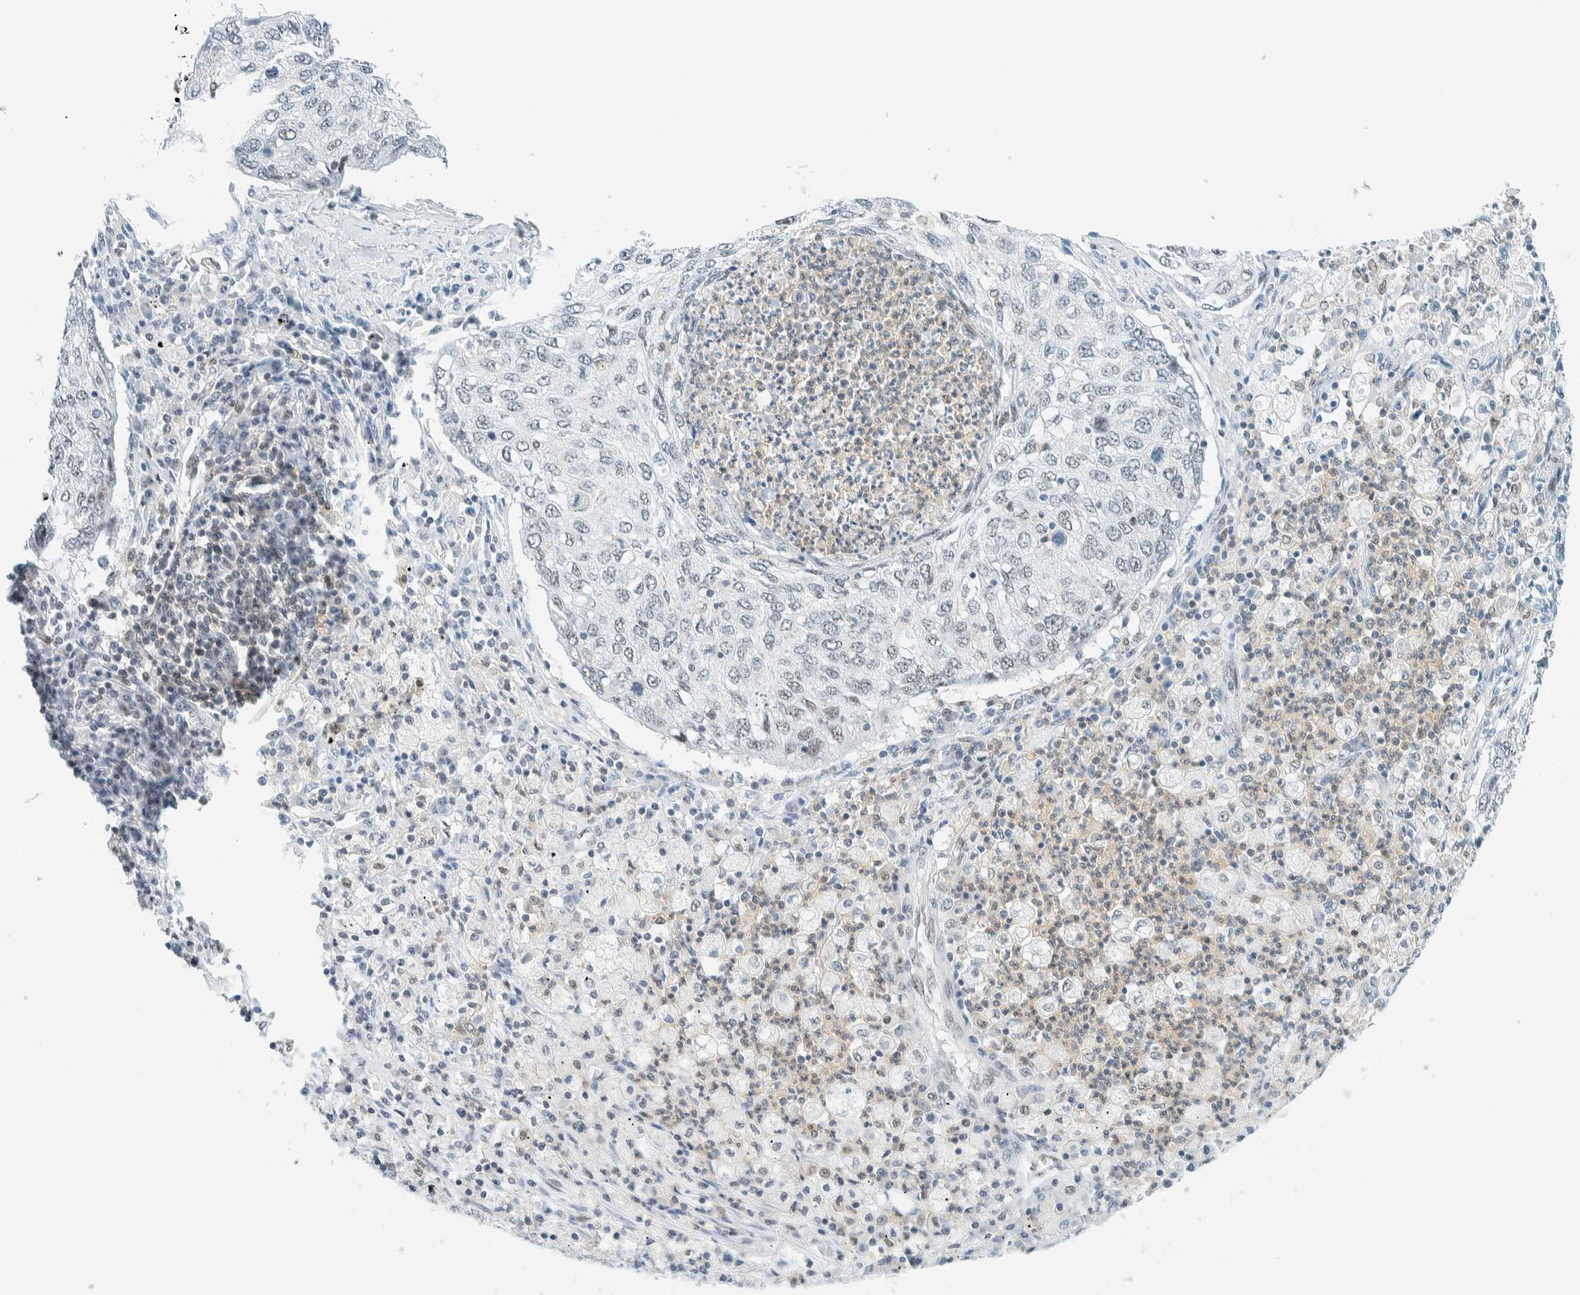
{"staining": {"intensity": "negative", "quantity": "none", "location": "none"}, "tissue": "lung cancer", "cell_type": "Tumor cells", "image_type": "cancer", "snomed": [{"axis": "morphology", "description": "Squamous cell carcinoma, NOS"}, {"axis": "topography", "description": "Lung"}], "caption": "Protein analysis of lung cancer demonstrates no significant positivity in tumor cells.", "gene": "CYSRT1", "patient": {"sex": "female", "age": 63}}